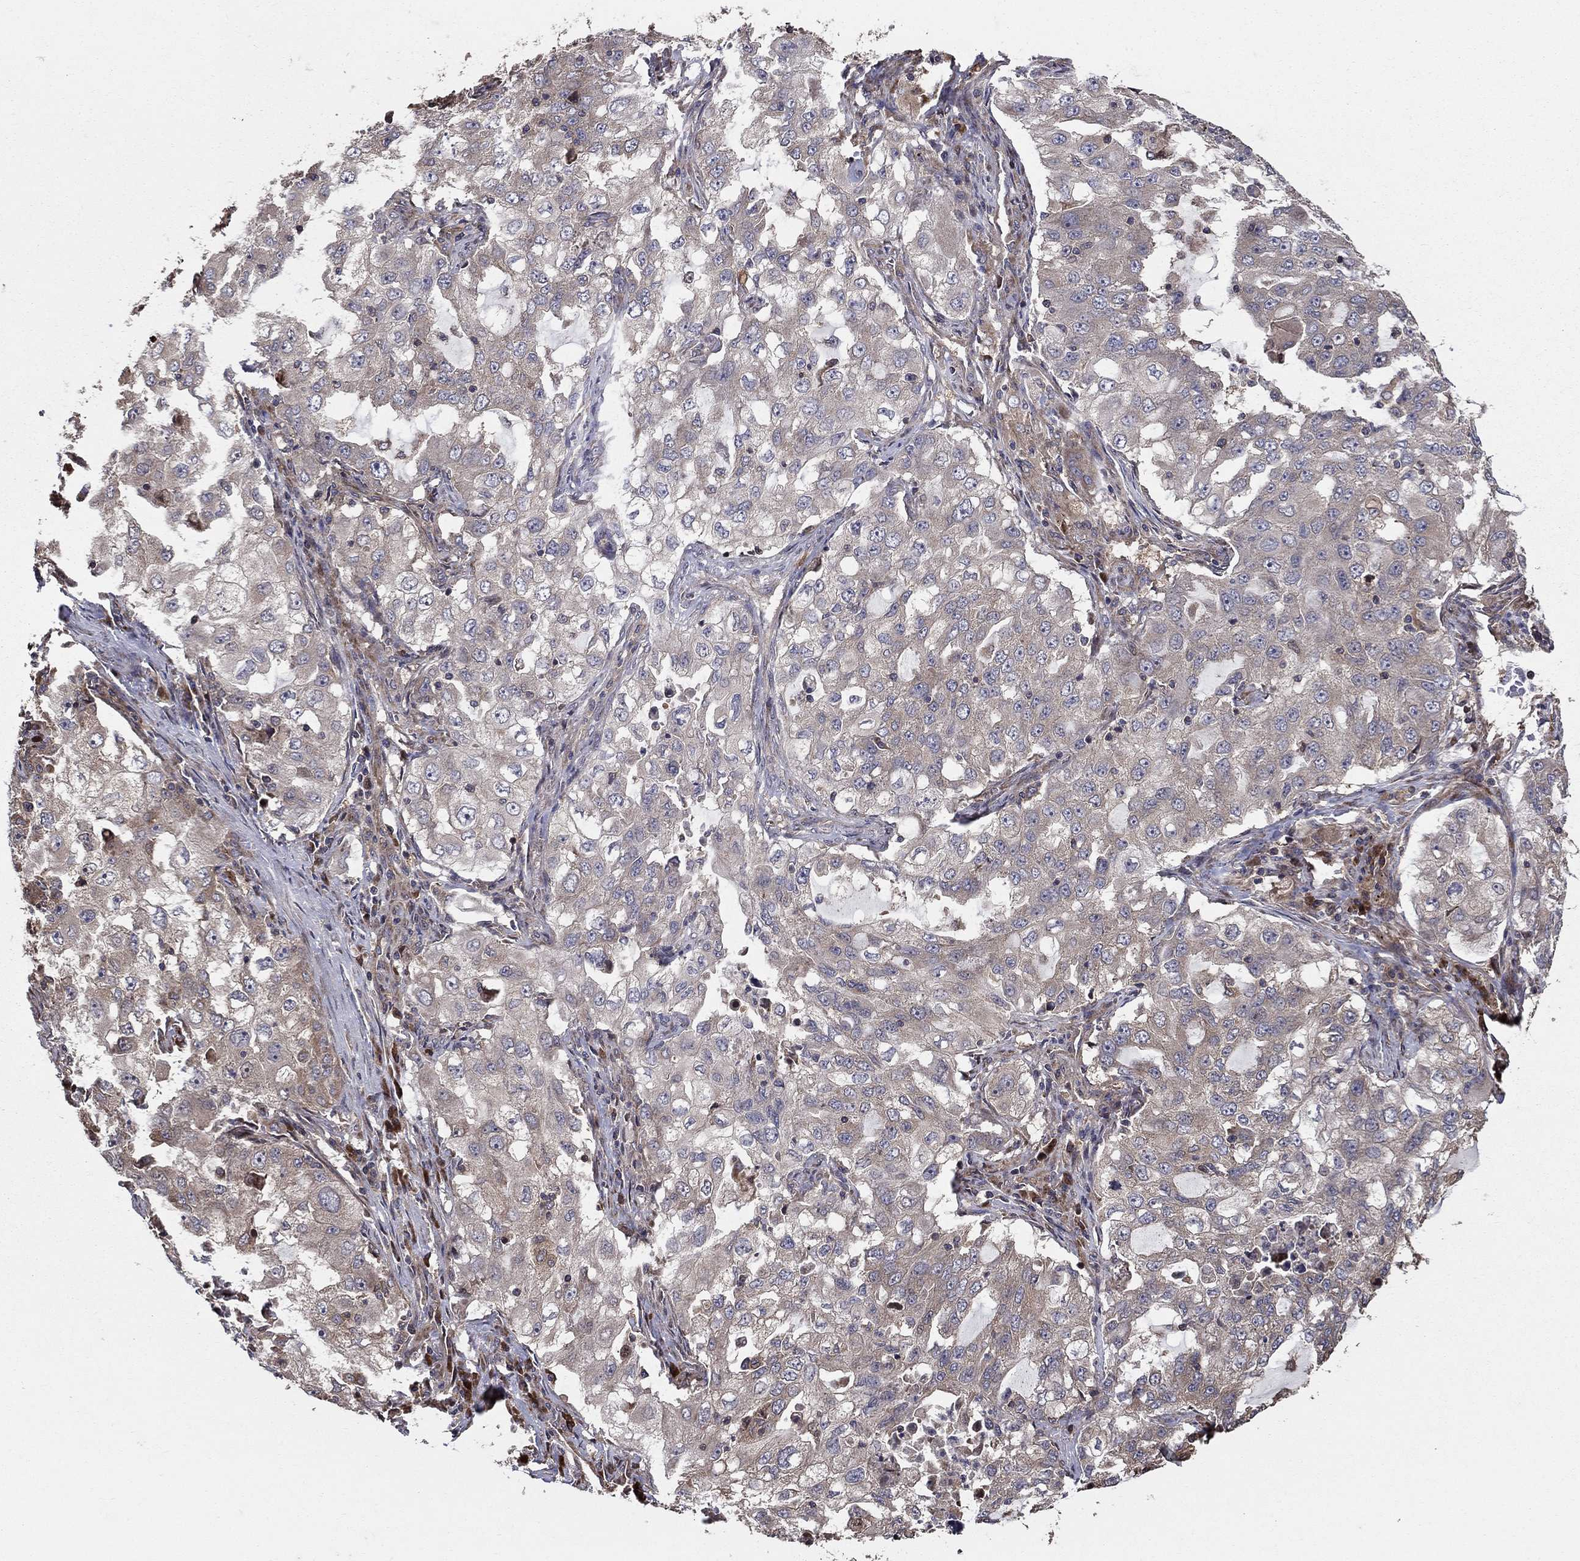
{"staining": {"intensity": "negative", "quantity": "none", "location": "none"}, "tissue": "lung cancer", "cell_type": "Tumor cells", "image_type": "cancer", "snomed": [{"axis": "morphology", "description": "Adenocarcinoma, NOS"}, {"axis": "topography", "description": "Lung"}], "caption": "A micrograph of human lung adenocarcinoma is negative for staining in tumor cells.", "gene": "BABAM2", "patient": {"sex": "female", "age": 61}}